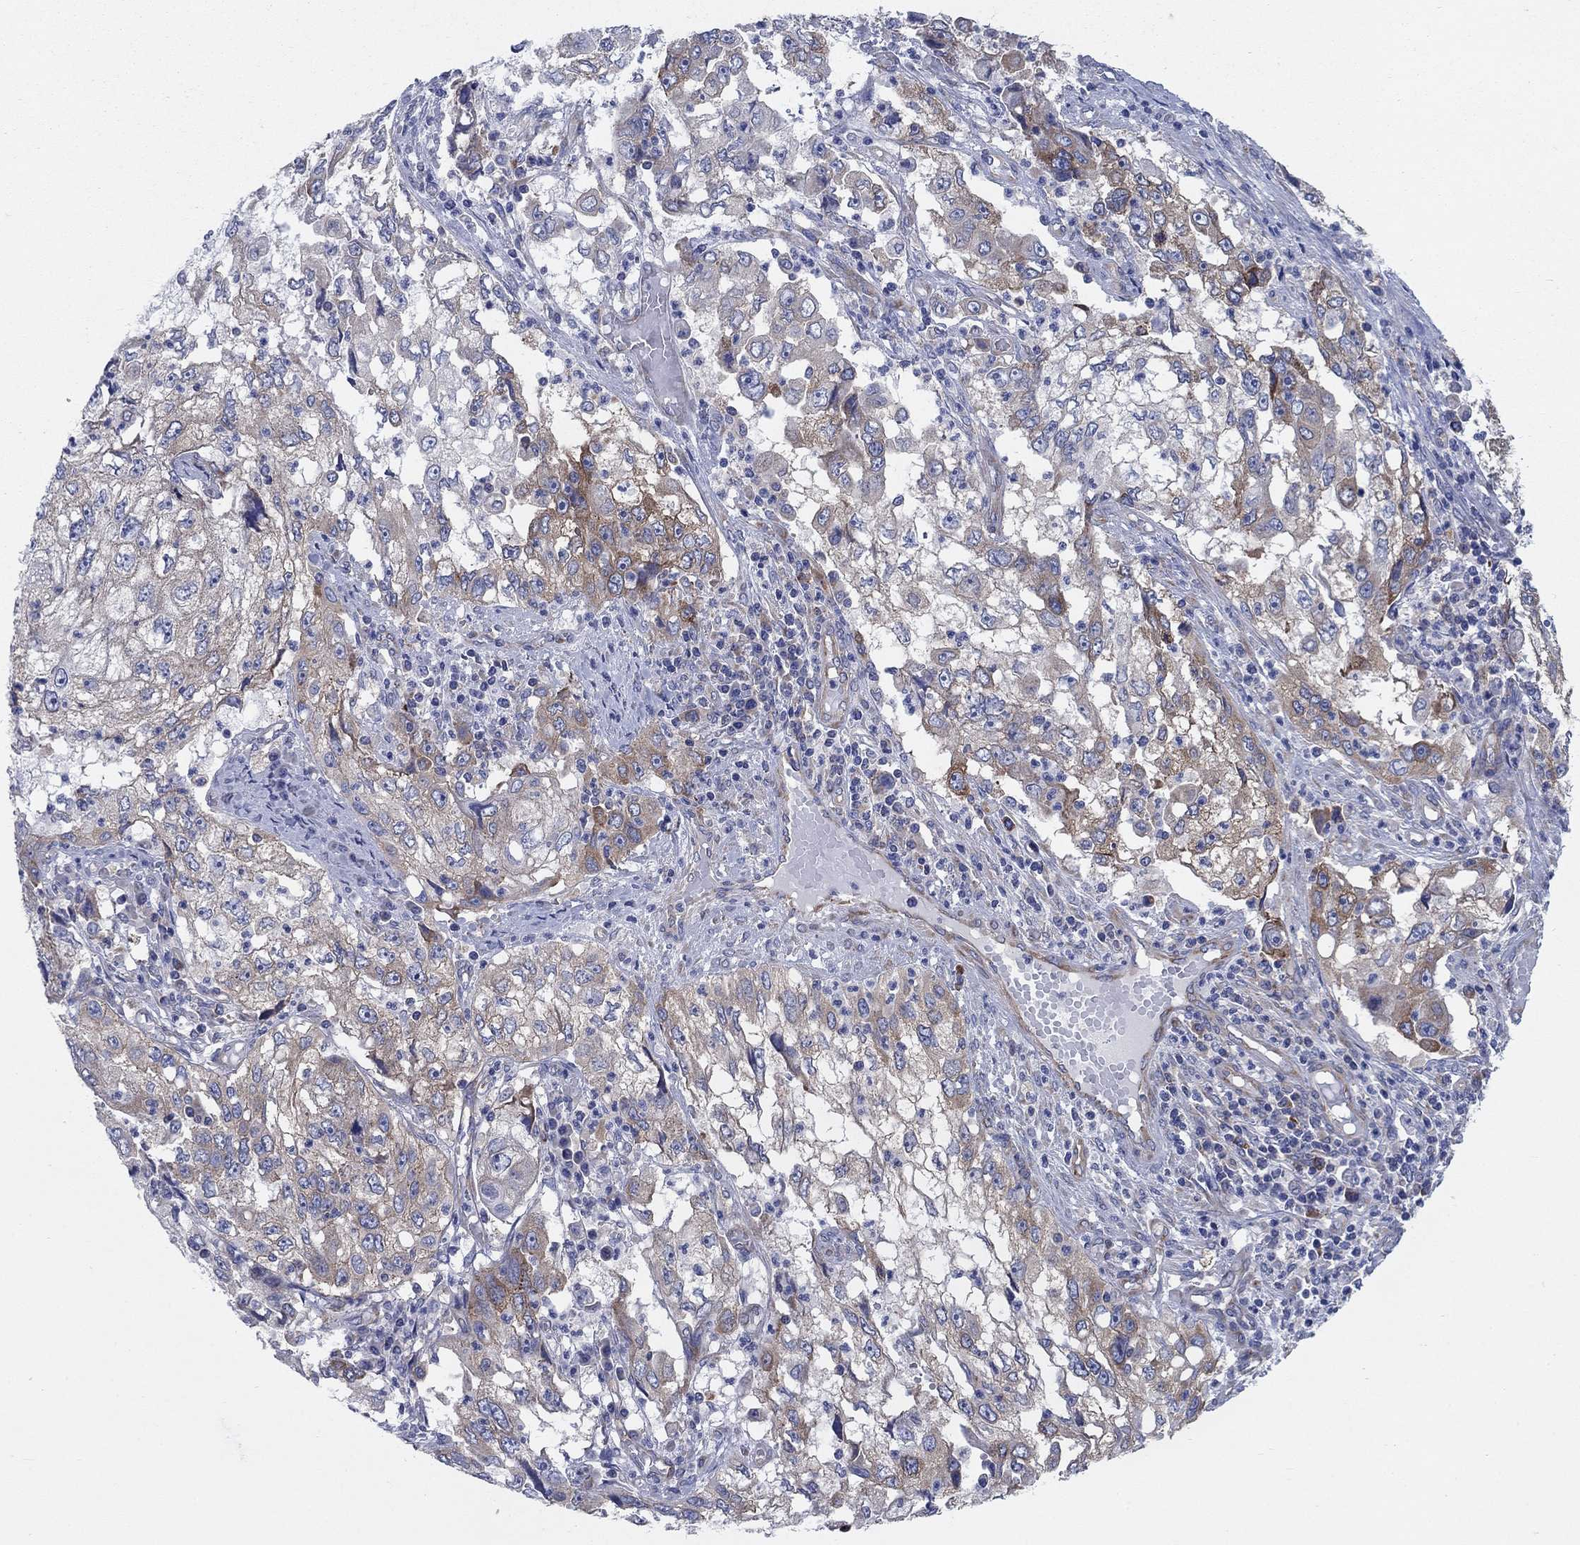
{"staining": {"intensity": "strong", "quantity": "<25%", "location": "cytoplasmic/membranous"}, "tissue": "cervical cancer", "cell_type": "Tumor cells", "image_type": "cancer", "snomed": [{"axis": "morphology", "description": "Squamous cell carcinoma, NOS"}, {"axis": "topography", "description": "Cervix"}], "caption": "Strong cytoplasmic/membranous positivity for a protein is identified in about <25% of tumor cells of cervical squamous cell carcinoma using IHC.", "gene": "TMEM59", "patient": {"sex": "female", "age": 36}}